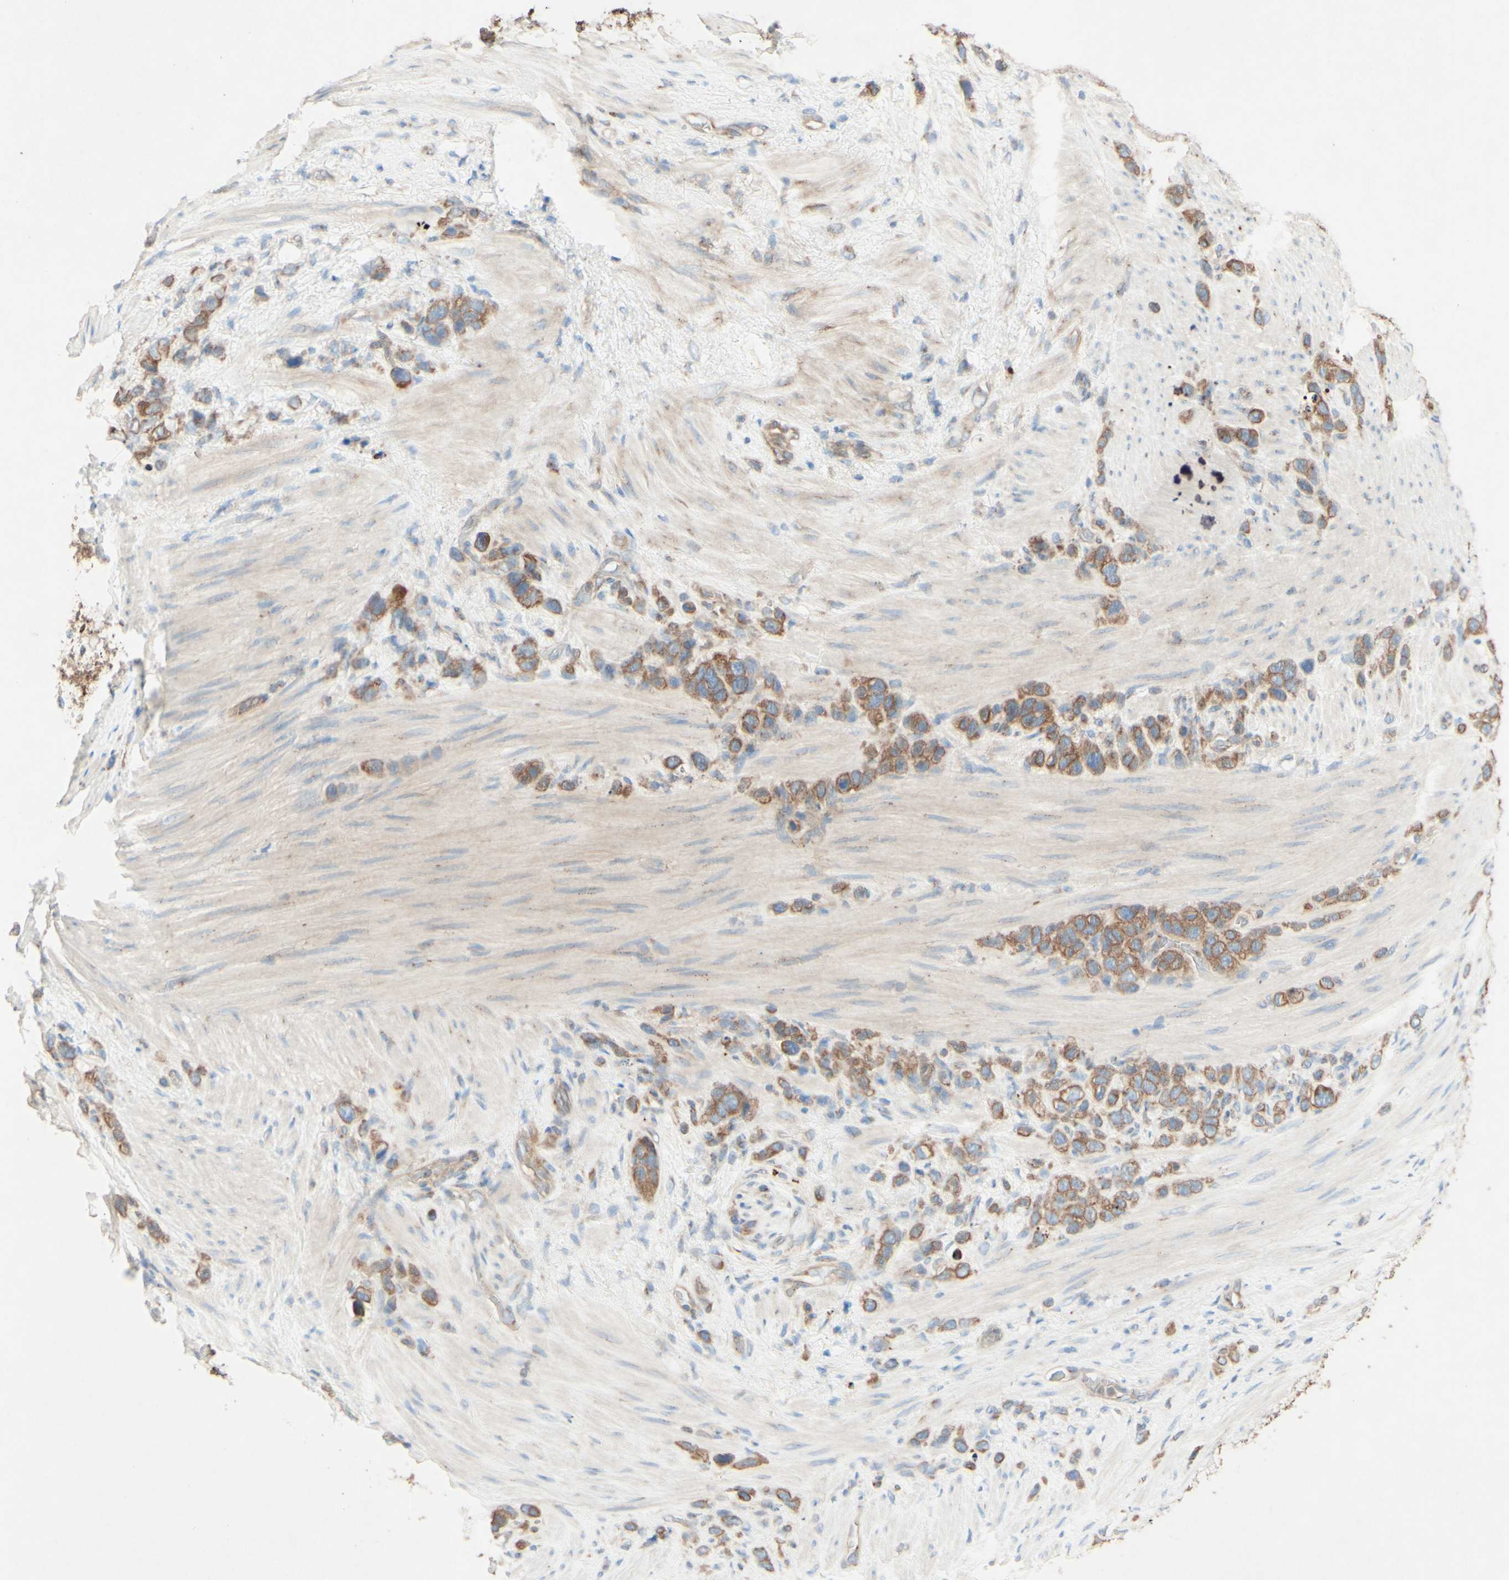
{"staining": {"intensity": "moderate", "quantity": ">75%", "location": "cytoplasmic/membranous"}, "tissue": "stomach cancer", "cell_type": "Tumor cells", "image_type": "cancer", "snomed": [{"axis": "morphology", "description": "Adenocarcinoma, NOS"}, {"axis": "morphology", "description": "Adenocarcinoma, High grade"}, {"axis": "topography", "description": "Stomach, upper"}, {"axis": "topography", "description": "Stomach, lower"}], "caption": "Stomach cancer (adenocarcinoma) was stained to show a protein in brown. There is medium levels of moderate cytoplasmic/membranous staining in approximately >75% of tumor cells. The staining was performed using DAB, with brown indicating positive protein expression. Nuclei are stained blue with hematoxylin.", "gene": "MTM1", "patient": {"sex": "female", "age": 65}}